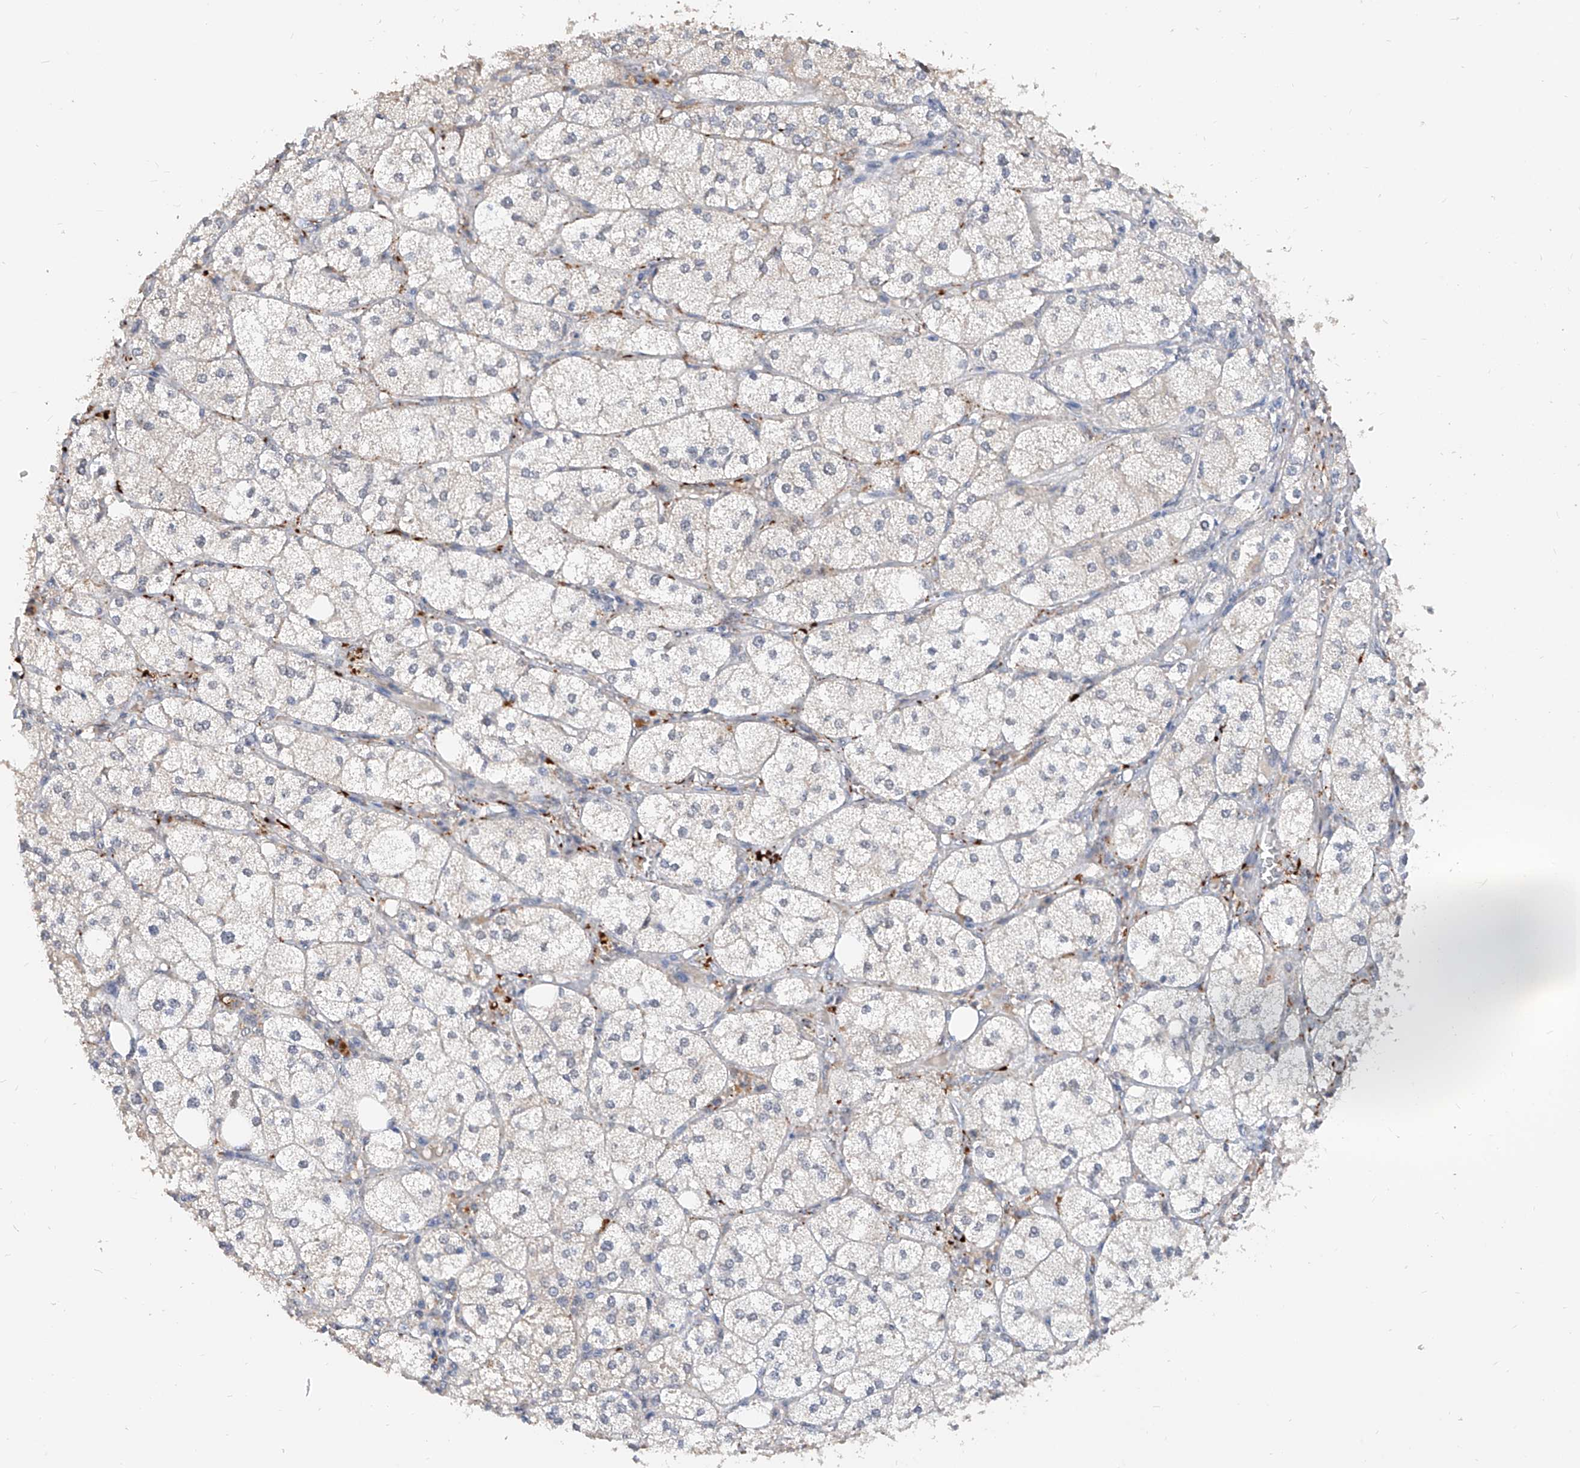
{"staining": {"intensity": "weak", "quantity": "25%-75%", "location": "cytoplasmic/membranous"}, "tissue": "adrenal gland", "cell_type": "Glandular cells", "image_type": "normal", "snomed": [{"axis": "morphology", "description": "Normal tissue, NOS"}, {"axis": "topography", "description": "Adrenal gland"}], "caption": "Protein expression analysis of unremarkable human adrenal gland reveals weak cytoplasmic/membranous expression in approximately 25%-75% of glandular cells. (DAB IHC, brown staining for protein, blue staining for nuclei).", "gene": "CARMIL3", "patient": {"sex": "female", "age": 61}}